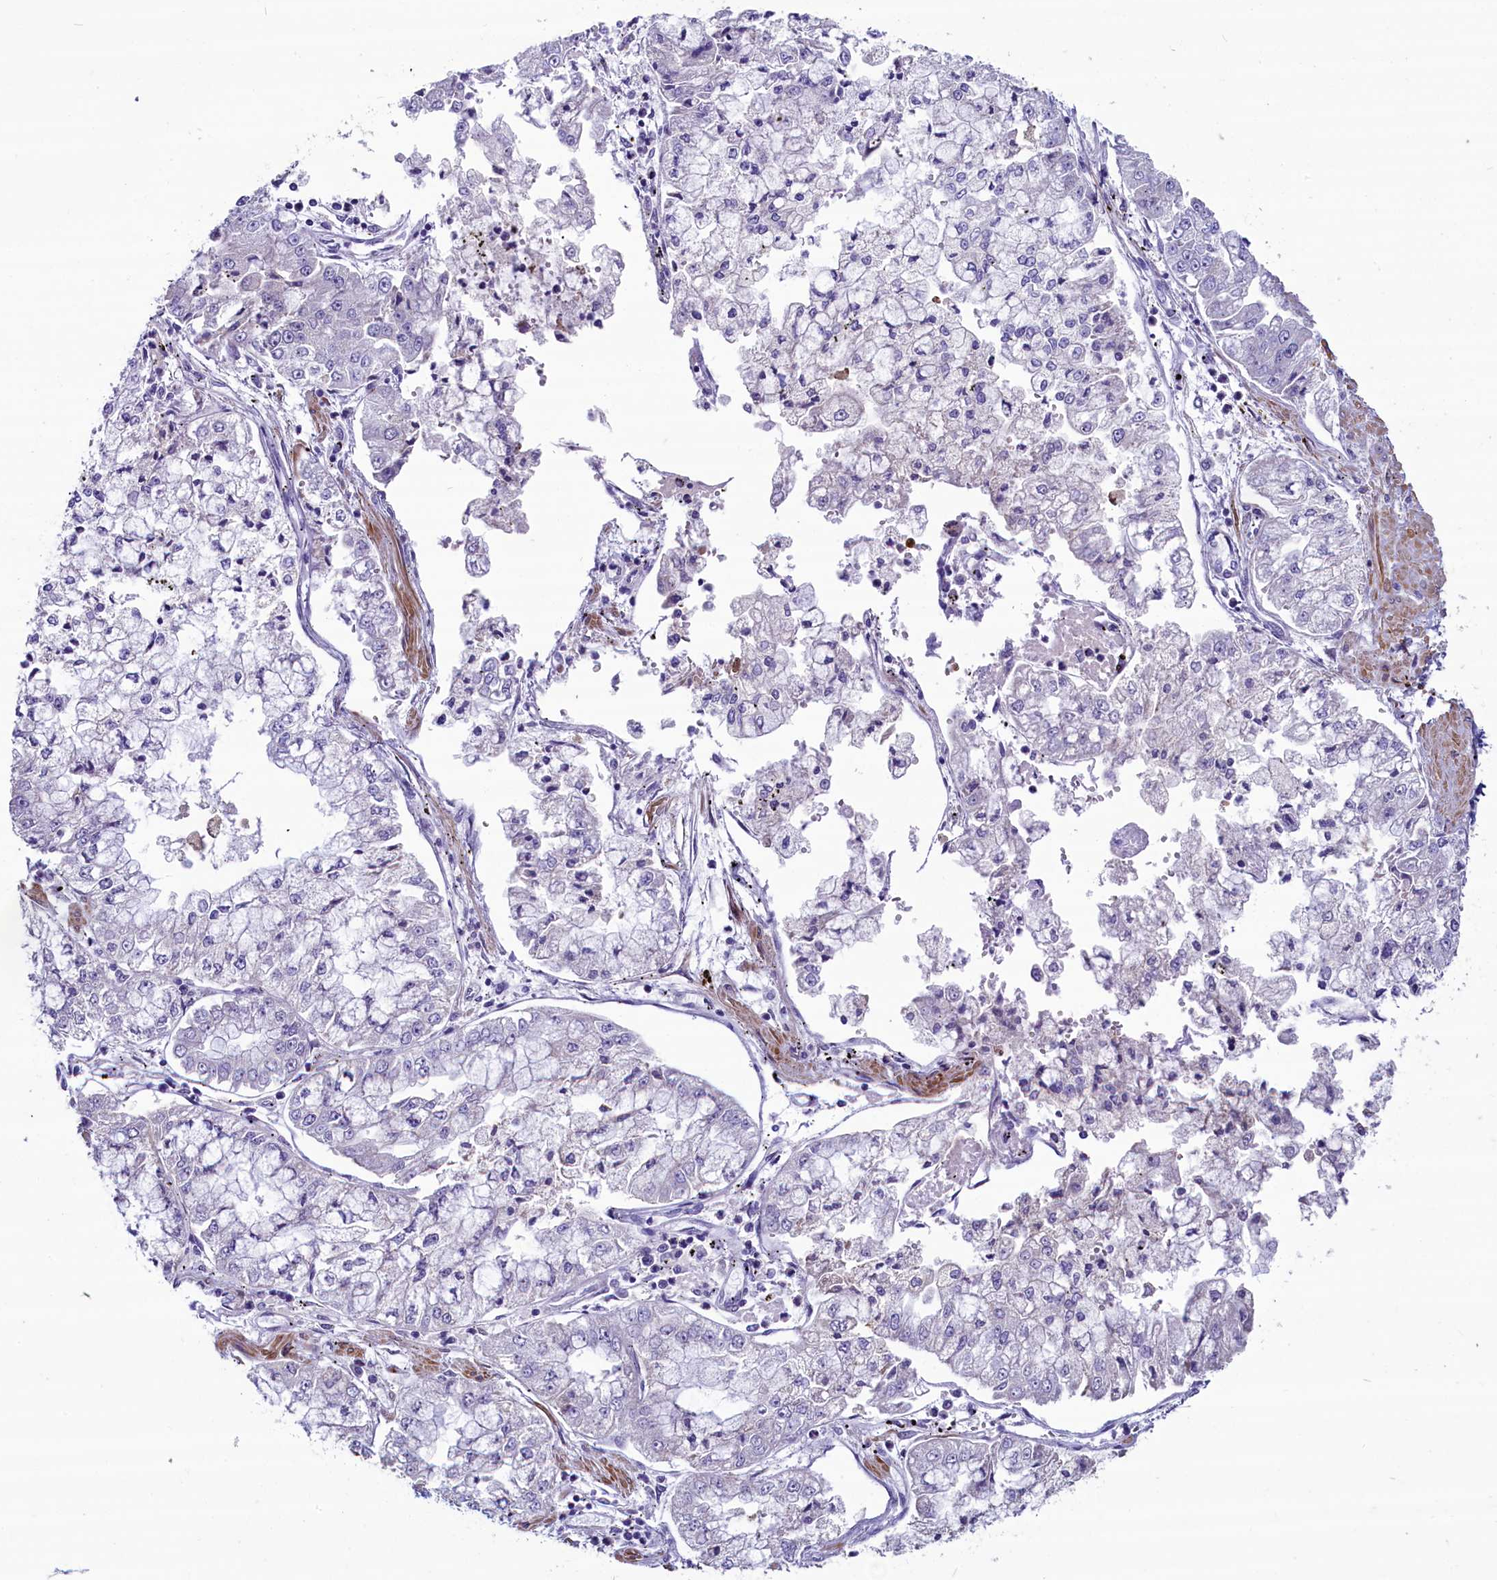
{"staining": {"intensity": "negative", "quantity": "none", "location": "none"}, "tissue": "stomach cancer", "cell_type": "Tumor cells", "image_type": "cancer", "snomed": [{"axis": "morphology", "description": "Adenocarcinoma, NOS"}, {"axis": "topography", "description": "Stomach"}], "caption": "IHC image of human stomach adenocarcinoma stained for a protein (brown), which shows no positivity in tumor cells. (DAB (3,3'-diaminobenzidine) IHC with hematoxylin counter stain).", "gene": "SCD5", "patient": {"sex": "male", "age": 76}}